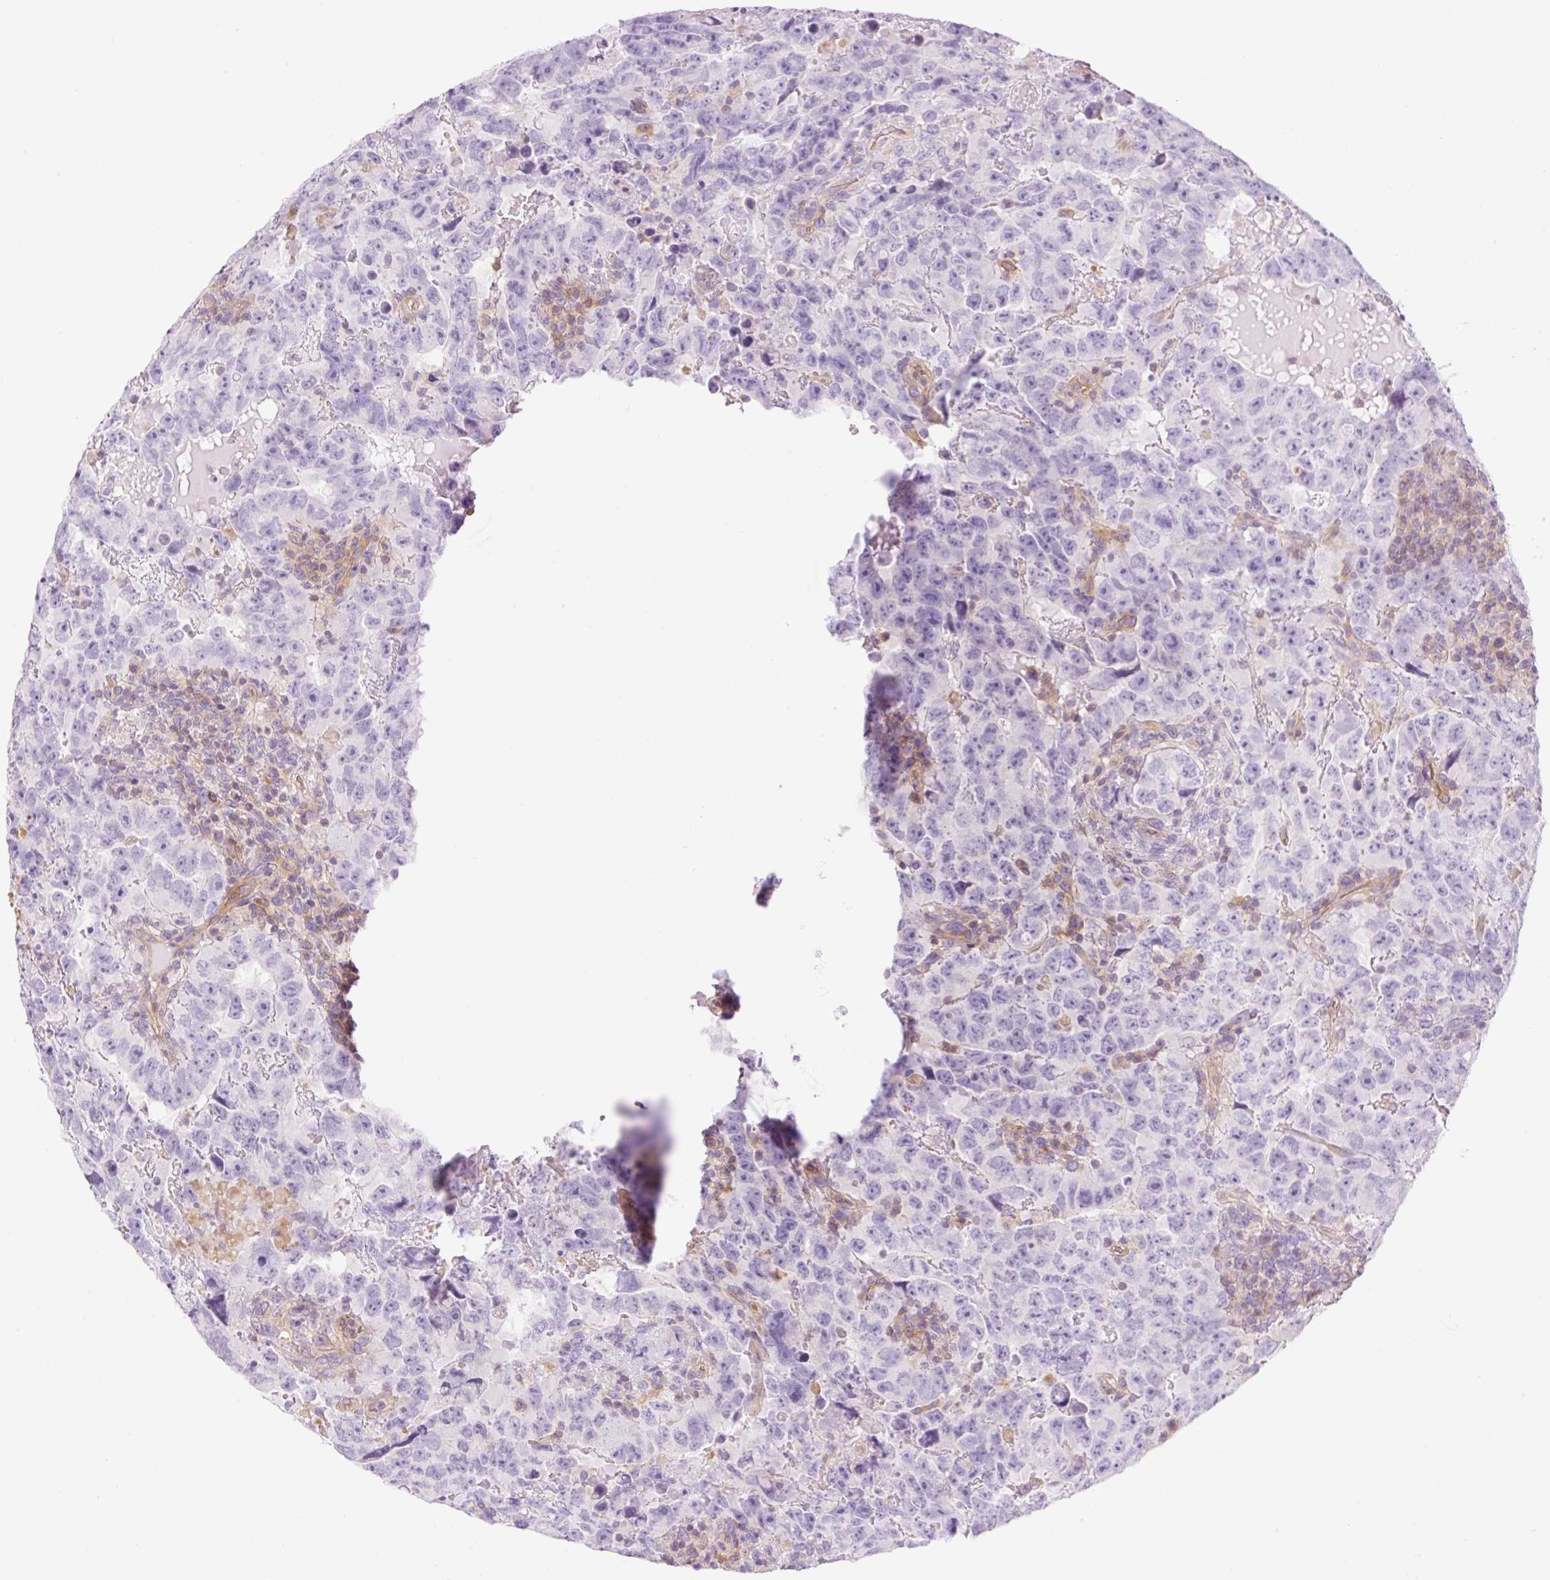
{"staining": {"intensity": "negative", "quantity": "none", "location": "none"}, "tissue": "testis cancer", "cell_type": "Tumor cells", "image_type": "cancer", "snomed": [{"axis": "morphology", "description": "Carcinoma, Embryonal, NOS"}, {"axis": "topography", "description": "Testis"}], "caption": "The immunohistochemistry (IHC) micrograph has no significant positivity in tumor cells of testis cancer tissue. The staining was performed using DAB to visualize the protein expression in brown, while the nuclei were stained in blue with hematoxylin (Magnification: 20x).", "gene": "EHD3", "patient": {"sex": "male", "age": 24}}